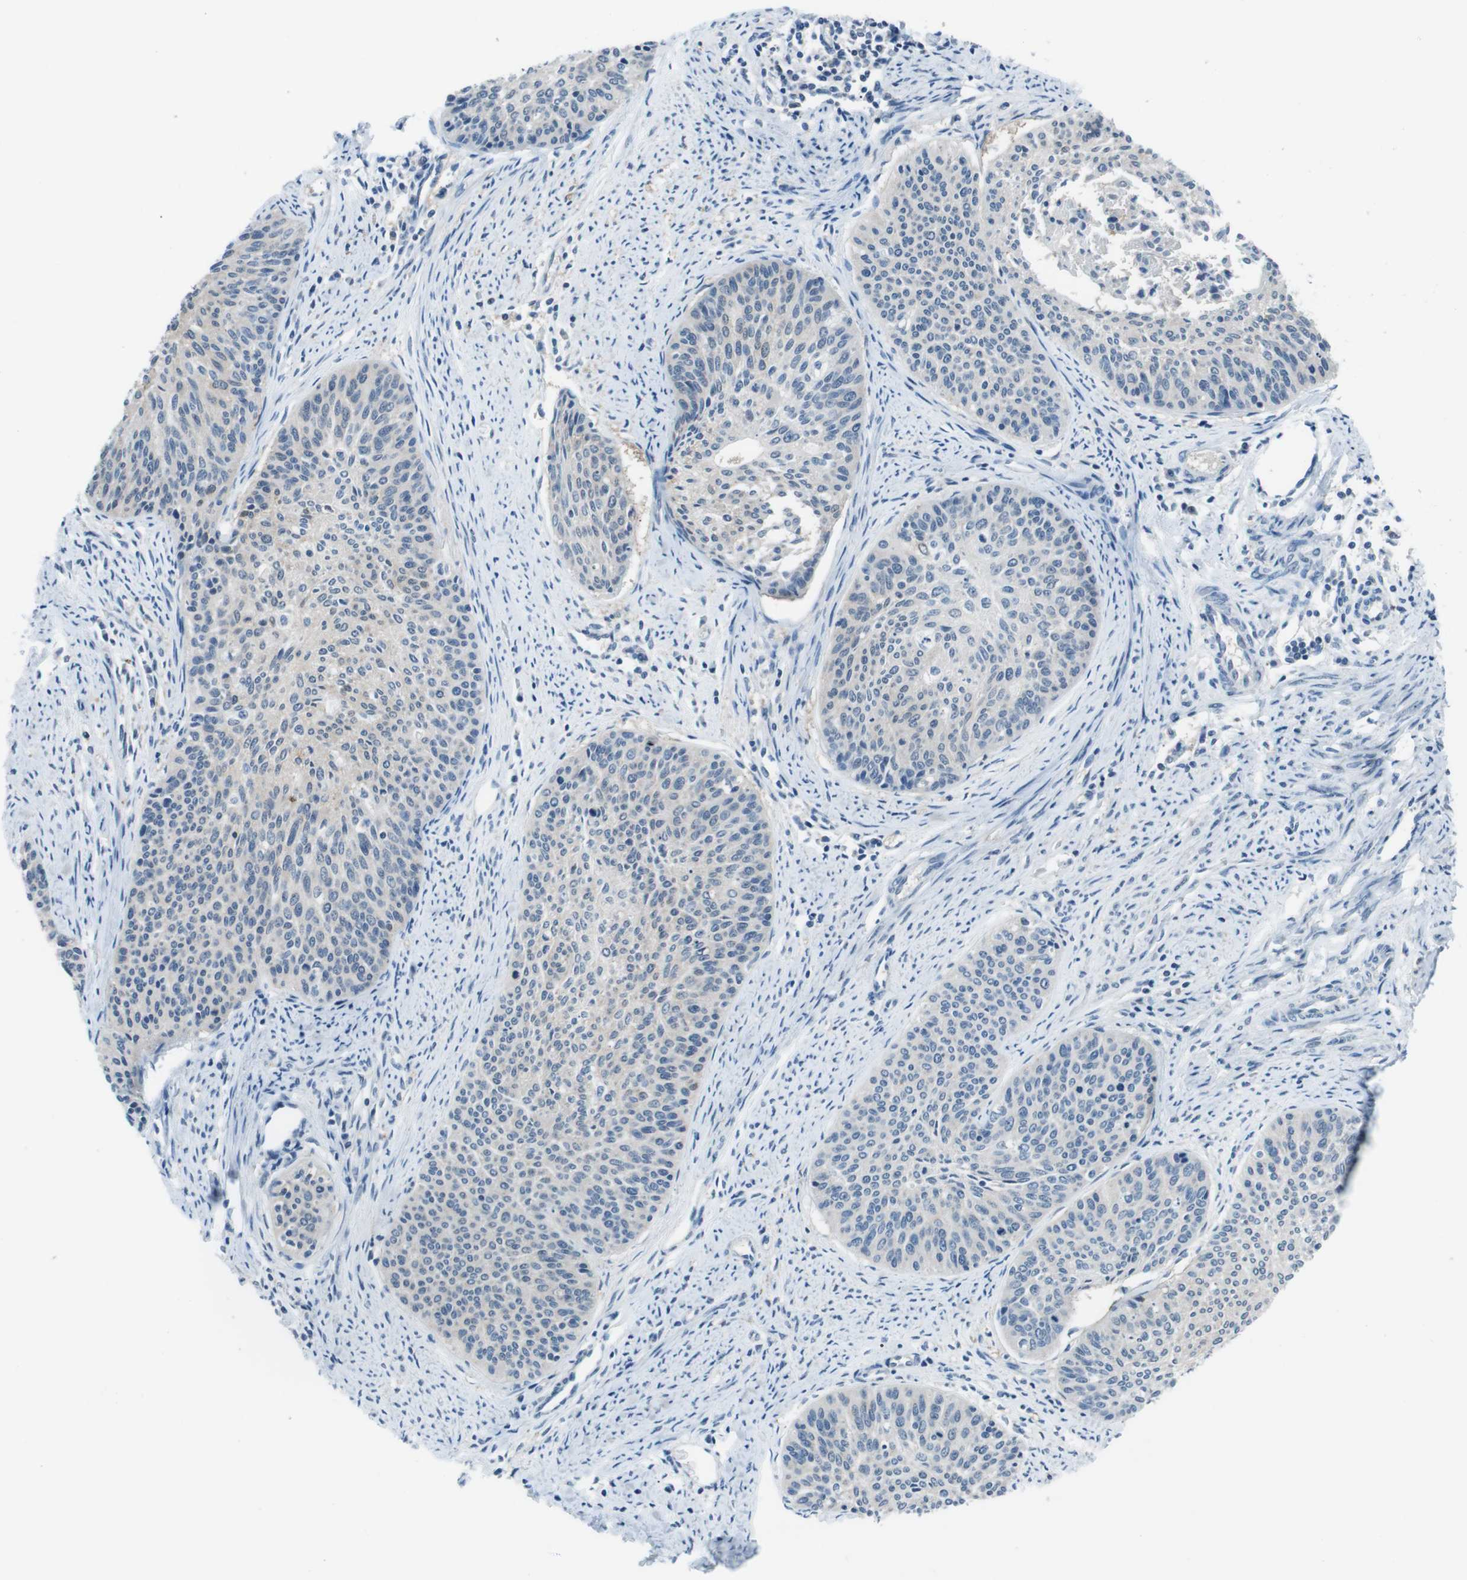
{"staining": {"intensity": "negative", "quantity": "none", "location": "none"}, "tissue": "cervical cancer", "cell_type": "Tumor cells", "image_type": "cancer", "snomed": [{"axis": "morphology", "description": "Squamous cell carcinoma, NOS"}, {"axis": "topography", "description": "Cervix"}], "caption": "Tumor cells are negative for protein expression in human cervical cancer (squamous cell carcinoma).", "gene": "NANOS2", "patient": {"sex": "female", "age": 55}}